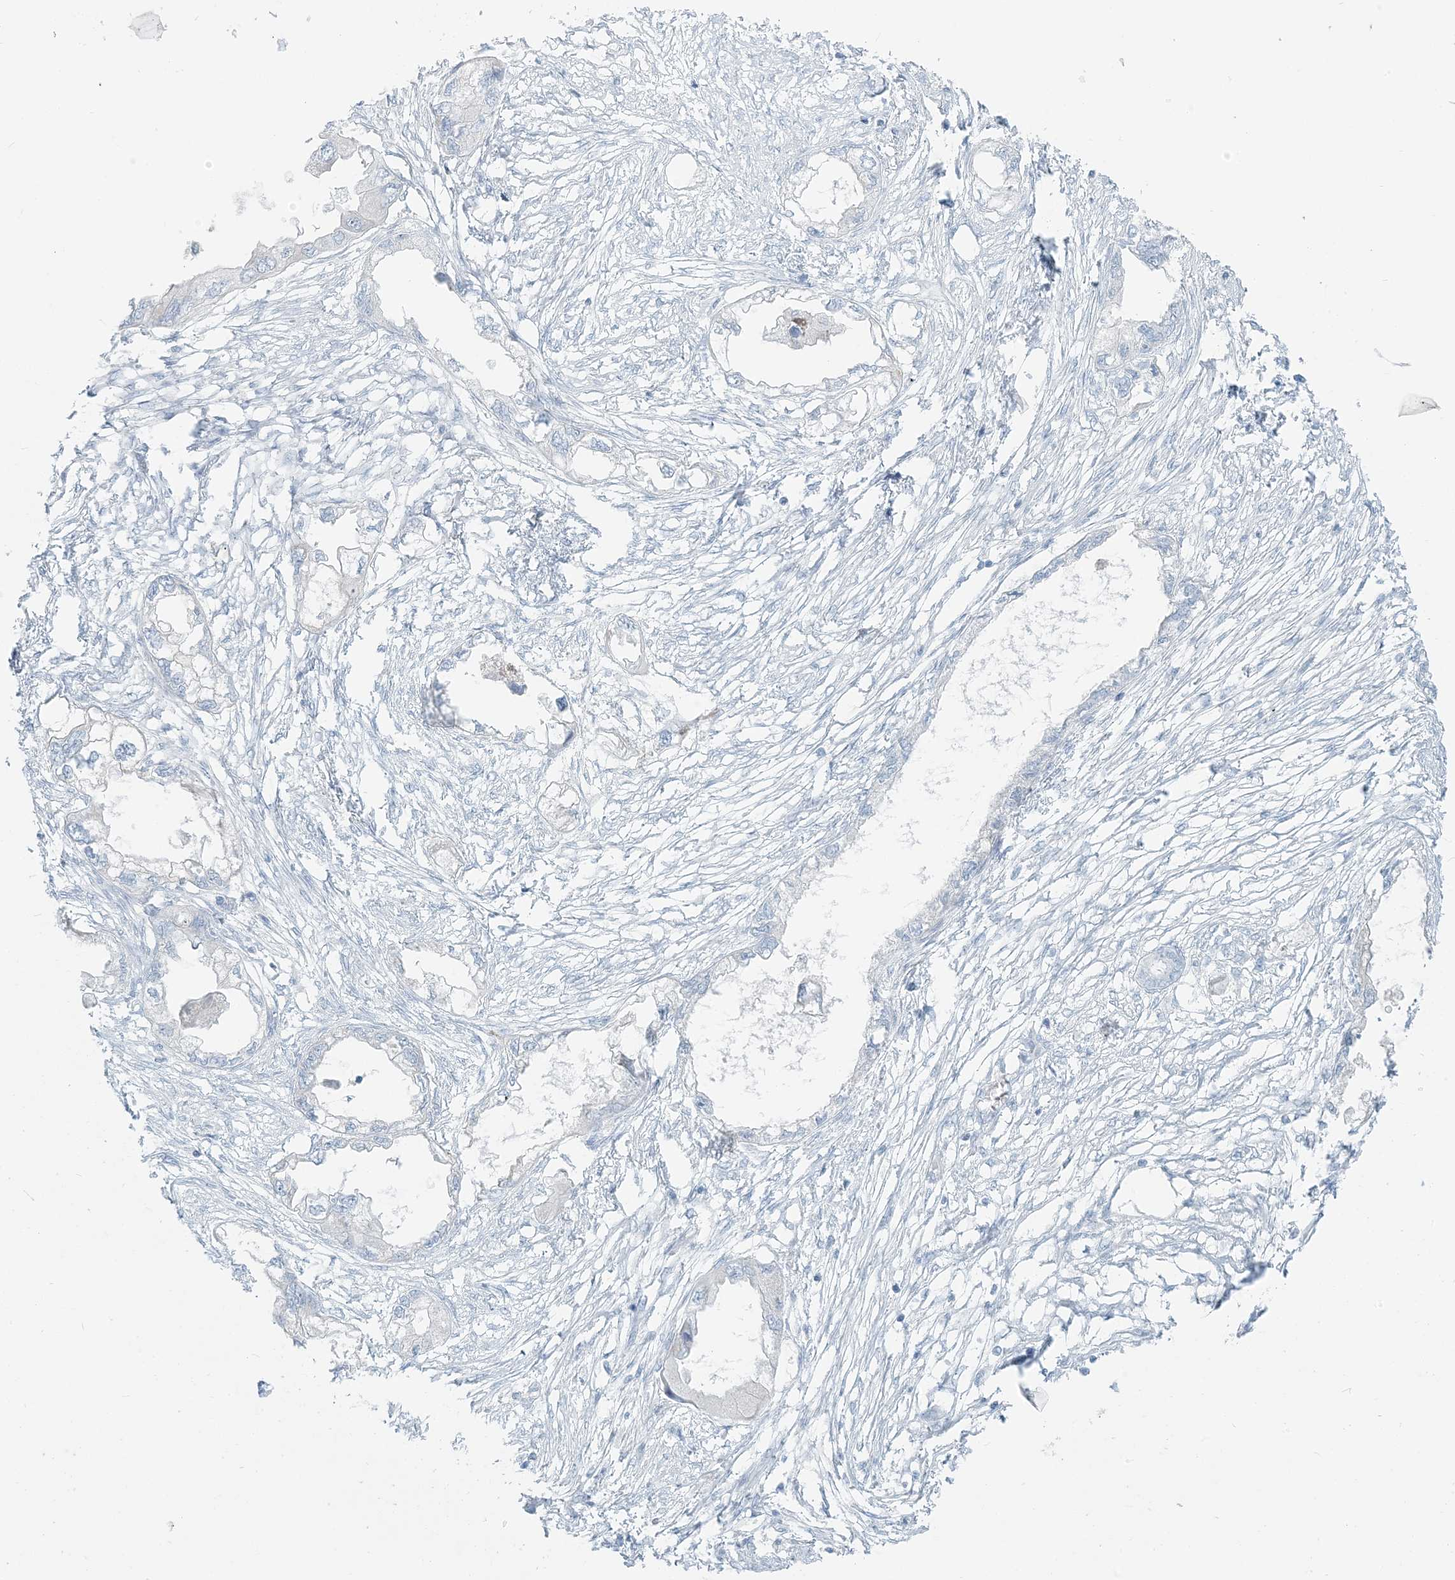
{"staining": {"intensity": "negative", "quantity": "none", "location": "none"}, "tissue": "endometrial cancer", "cell_type": "Tumor cells", "image_type": "cancer", "snomed": [{"axis": "morphology", "description": "Adenocarcinoma, NOS"}, {"axis": "morphology", "description": "Adenocarcinoma, metastatic, NOS"}, {"axis": "topography", "description": "Adipose tissue"}, {"axis": "topography", "description": "Endometrium"}], "caption": "A histopathology image of human endometrial cancer (metastatic adenocarcinoma) is negative for staining in tumor cells.", "gene": "SCML1", "patient": {"sex": "female", "age": 67}}